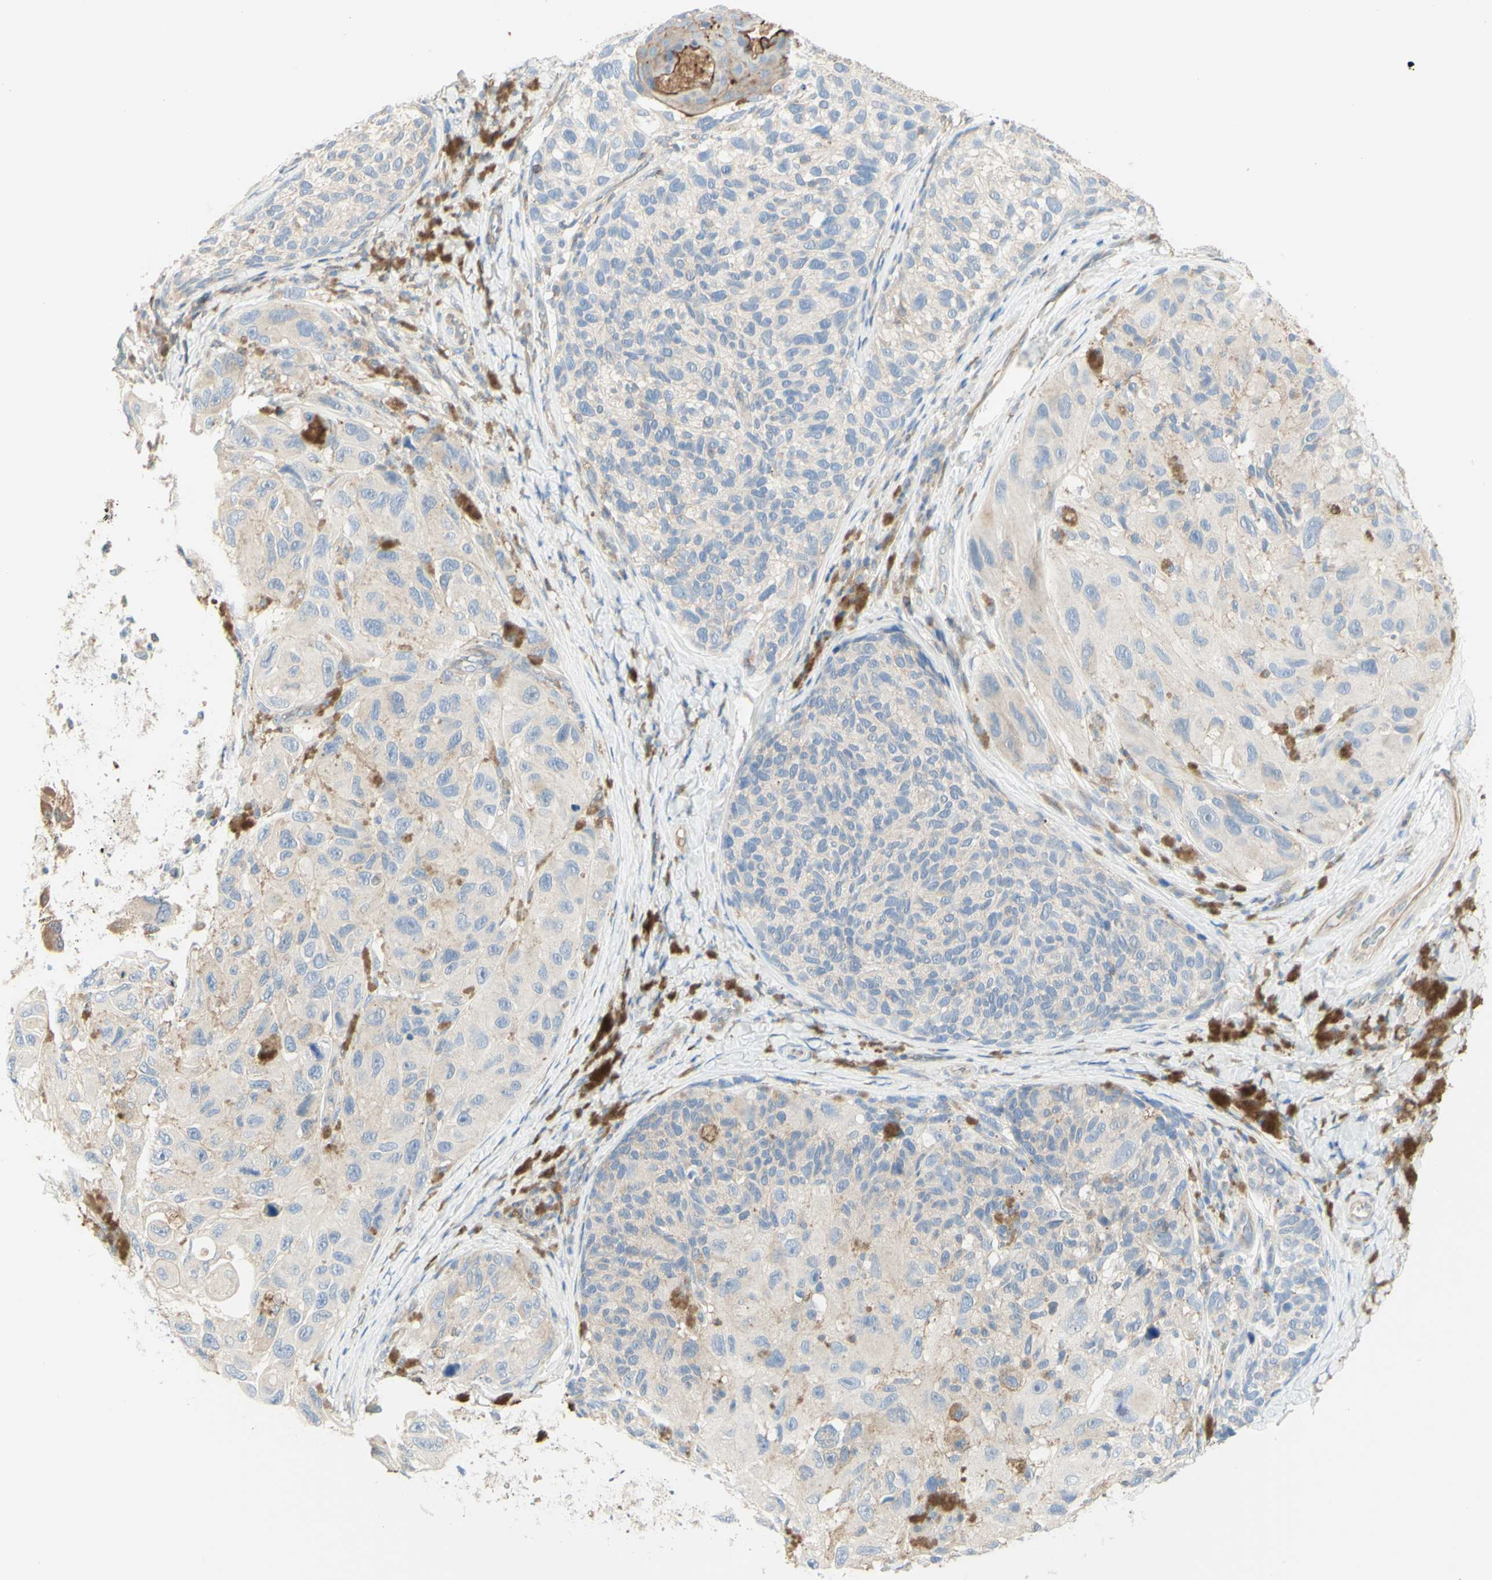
{"staining": {"intensity": "moderate", "quantity": "<25%", "location": "cytoplasmic/membranous"}, "tissue": "melanoma", "cell_type": "Tumor cells", "image_type": "cancer", "snomed": [{"axis": "morphology", "description": "Malignant melanoma, NOS"}, {"axis": "topography", "description": "Skin"}], "caption": "High-power microscopy captured an immunohistochemistry micrograph of malignant melanoma, revealing moderate cytoplasmic/membranous staining in about <25% of tumor cells. The protein of interest is stained brown, and the nuclei are stained in blue (DAB (3,3'-diaminobenzidine) IHC with brightfield microscopy, high magnification).", "gene": "MTM1", "patient": {"sex": "female", "age": 73}}